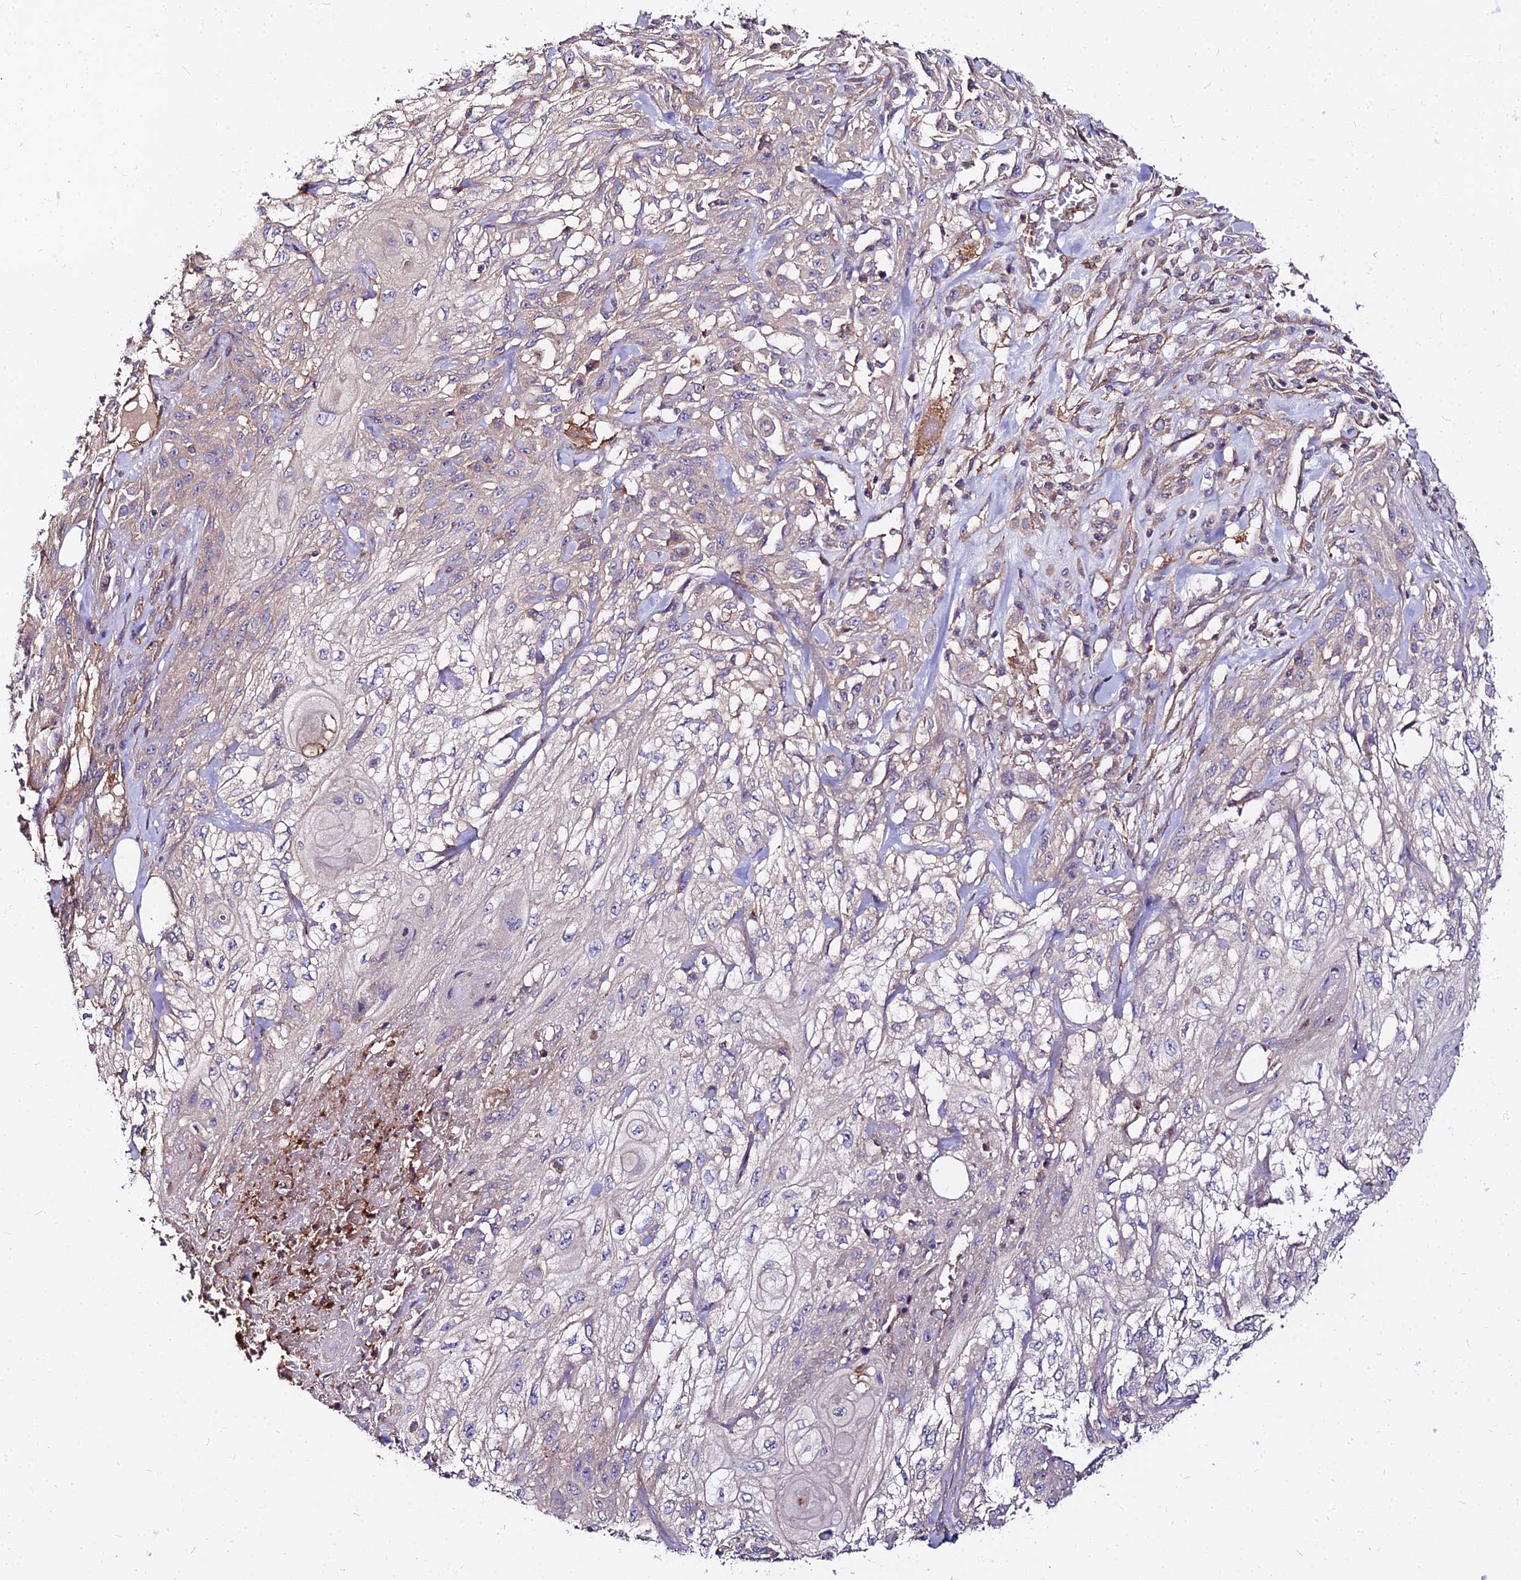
{"staining": {"intensity": "negative", "quantity": "none", "location": "none"}, "tissue": "skin cancer", "cell_type": "Tumor cells", "image_type": "cancer", "snomed": [{"axis": "morphology", "description": "Squamous cell carcinoma, NOS"}, {"axis": "morphology", "description": "Squamous cell carcinoma, metastatic, NOS"}, {"axis": "topography", "description": "Skin"}, {"axis": "topography", "description": "Lymph node"}], "caption": "The micrograph reveals no staining of tumor cells in skin metastatic squamous cell carcinoma. Brightfield microscopy of immunohistochemistry stained with DAB (3,3'-diaminobenzidine) (brown) and hematoxylin (blue), captured at high magnification.", "gene": "GLYAT", "patient": {"sex": "male", "age": 75}}